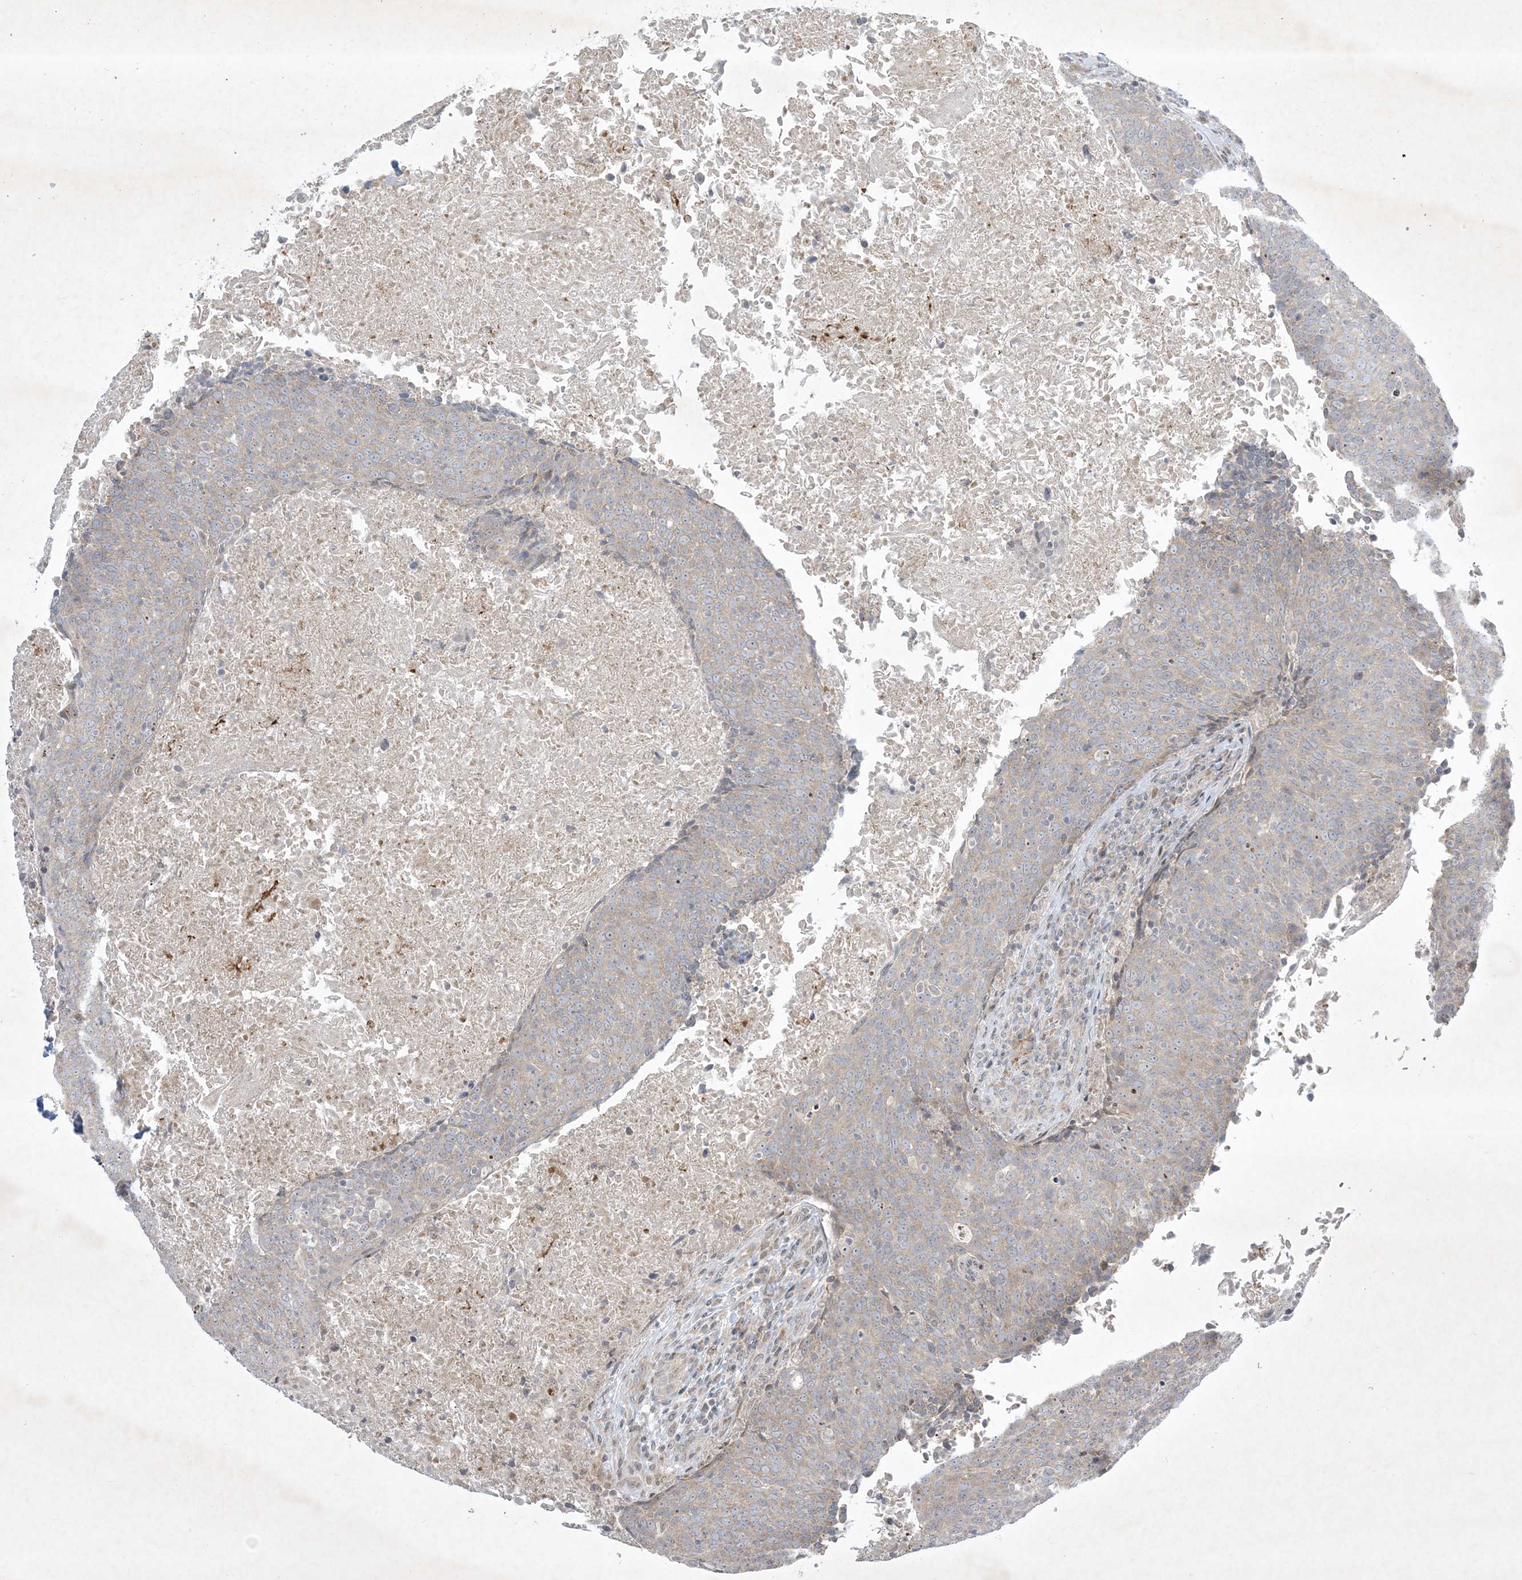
{"staining": {"intensity": "negative", "quantity": "none", "location": "none"}, "tissue": "head and neck cancer", "cell_type": "Tumor cells", "image_type": "cancer", "snomed": [{"axis": "morphology", "description": "Squamous cell carcinoma, NOS"}, {"axis": "morphology", "description": "Squamous cell carcinoma, metastatic, NOS"}, {"axis": "topography", "description": "Lymph node"}, {"axis": "topography", "description": "Head-Neck"}], "caption": "DAB immunohistochemical staining of human squamous cell carcinoma (head and neck) shows no significant positivity in tumor cells.", "gene": "SOGA3", "patient": {"sex": "male", "age": 62}}